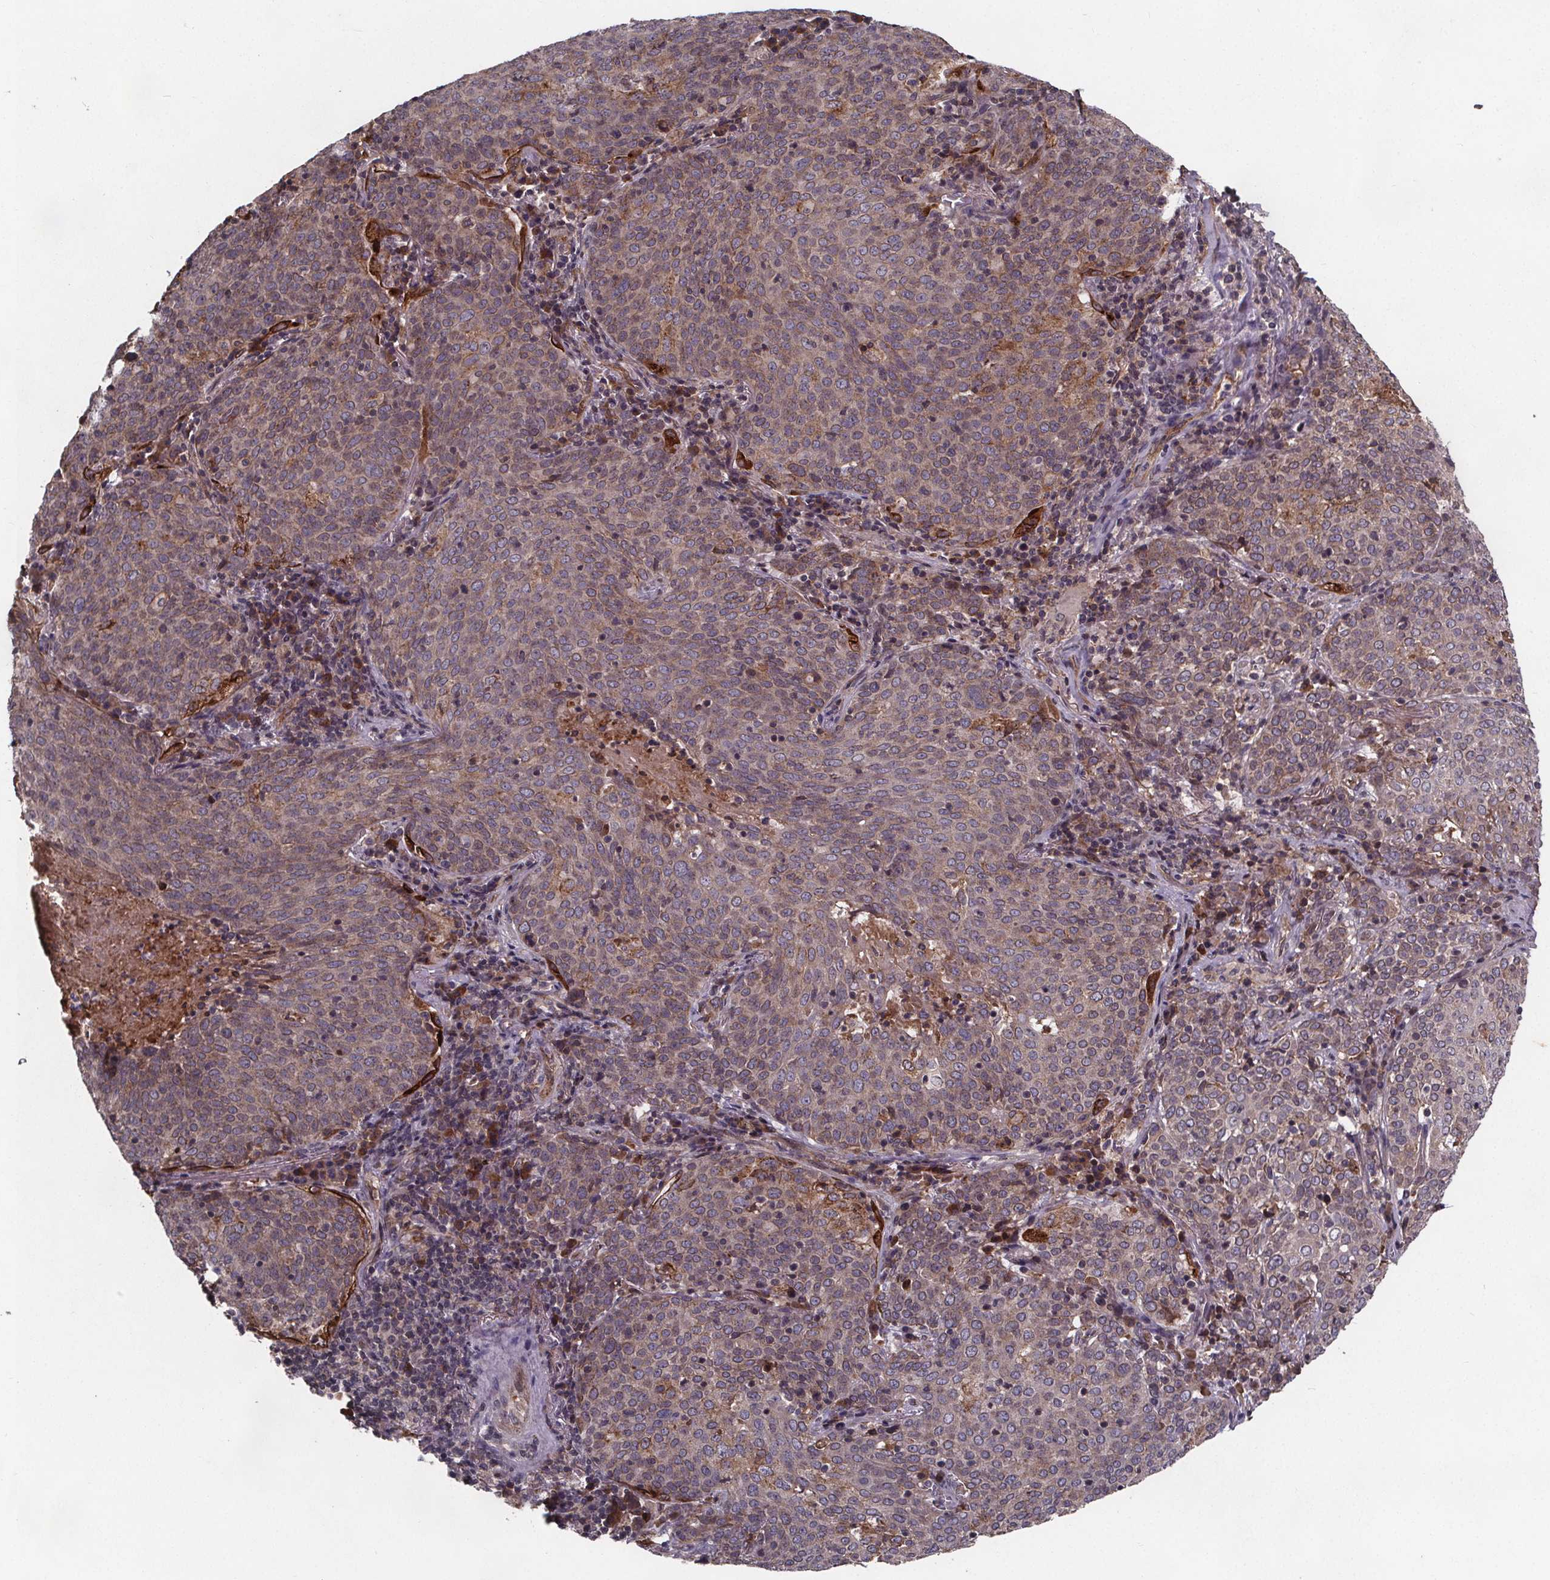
{"staining": {"intensity": "moderate", "quantity": "<25%", "location": "cytoplasmic/membranous"}, "tissue": "lung cancer", "cell_type": "Tumor cells", "image_type": "cancer", "snomed": [{"axis": "morphology", "description": "Squamous cell carcinoma, NOS"}, {"axis": "topography", "description": "Lung"}], "caption": "A photomicrograph of lung squamous cell carcinoma stained for a protein displays moderate cytoplasmic/membranous brown staining in tumor cells.", "gene": "FASTKD3", "patient": {"sex": "male", "age": 82}}